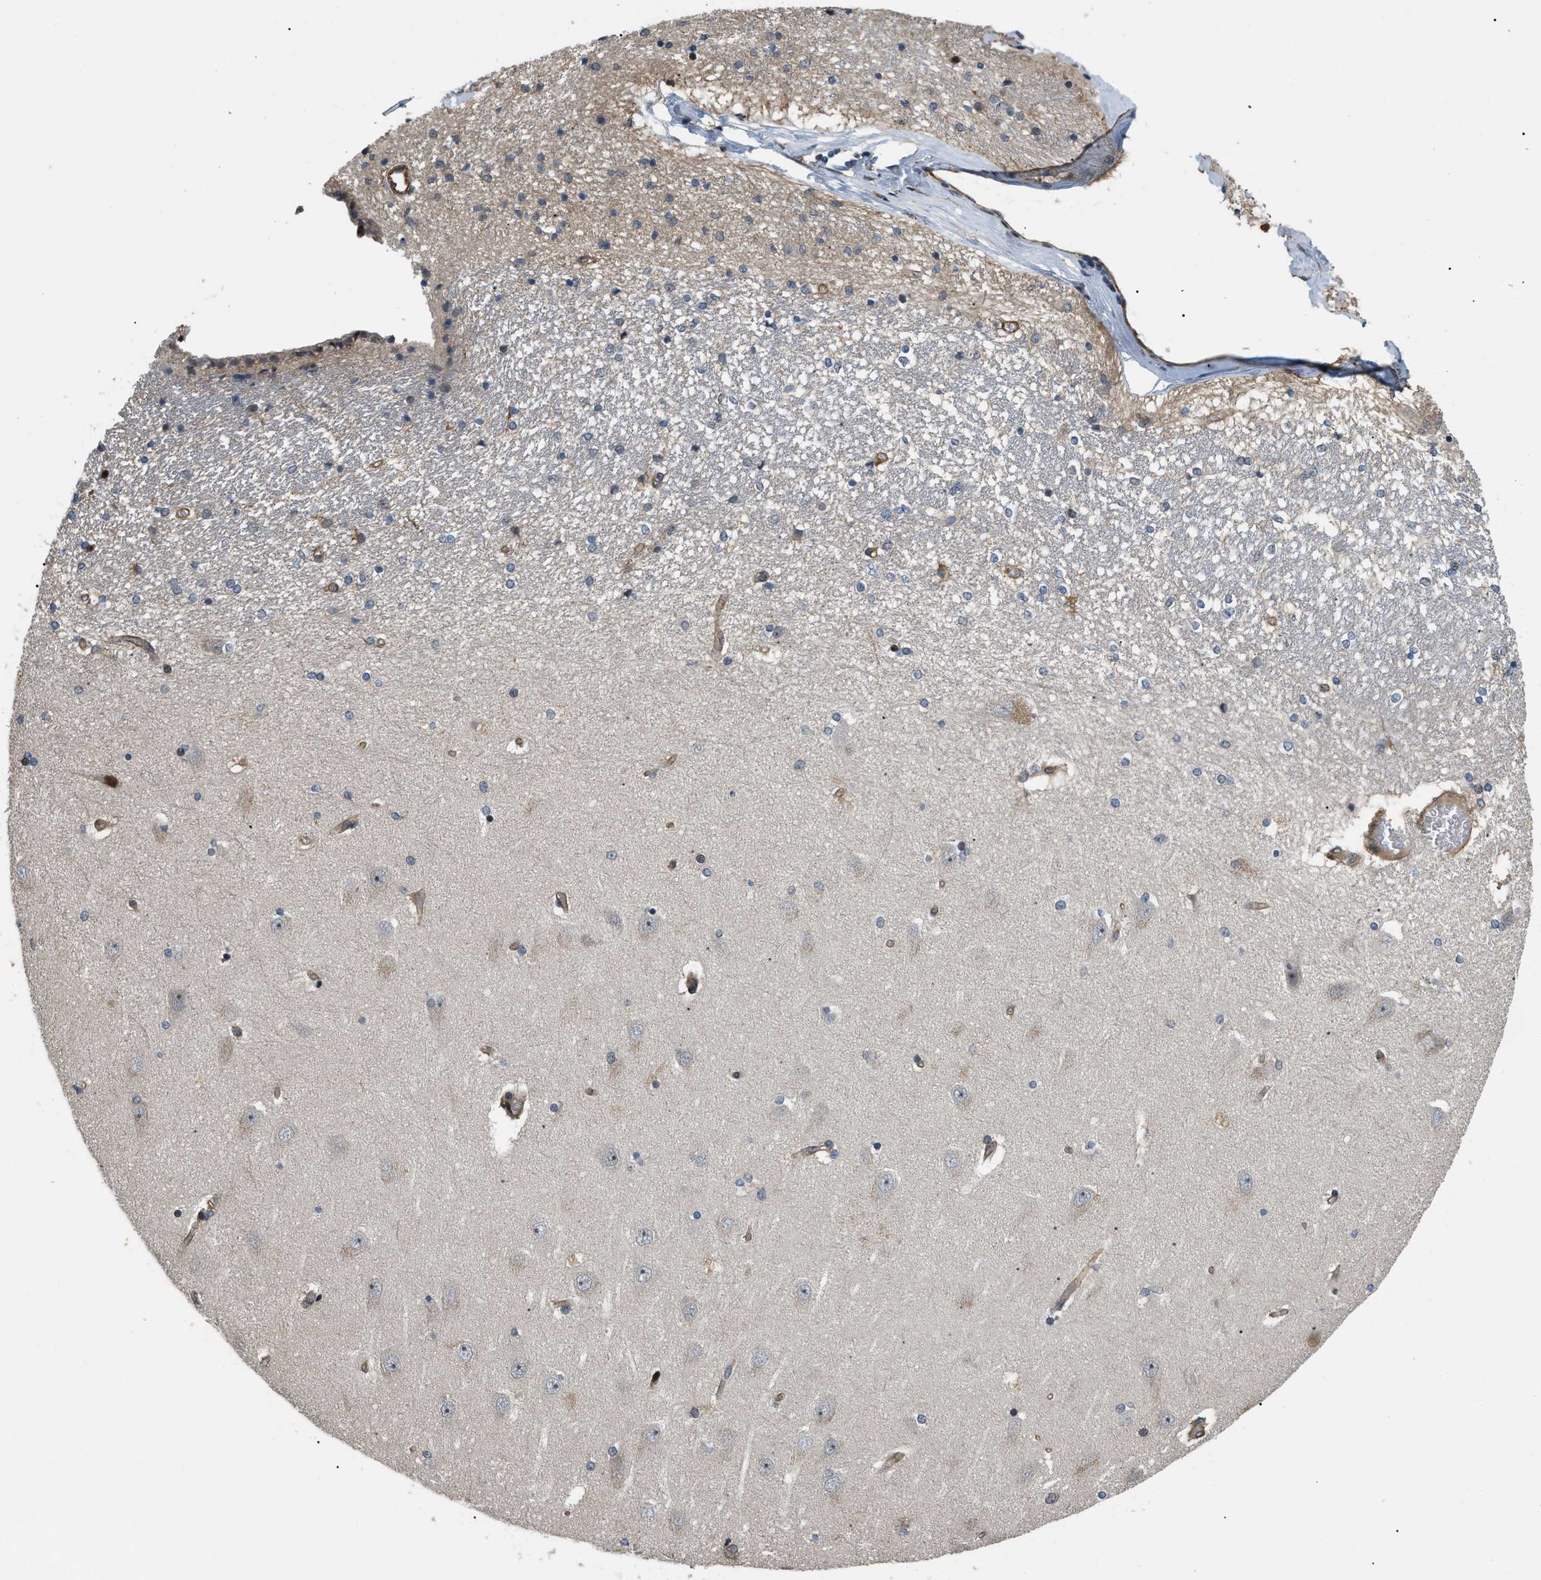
{"staining": {"intensity": "negative", "quantity": "none", "location": "none"}, "tissue": "hippocampus", "cell_type": "Glial cells", "image_type": "normal", "snomed": [{"axis": "morphology", "description": "Normal tissue, NOS"}, {"axis": "topography", "description": "Hippocampus"}], "caption": "Protein analysis of benign hippocampus exhibits no significant staining in glial cells.", "gene": "LTA4H", "patient": {"sex": "female", "age": 54}}